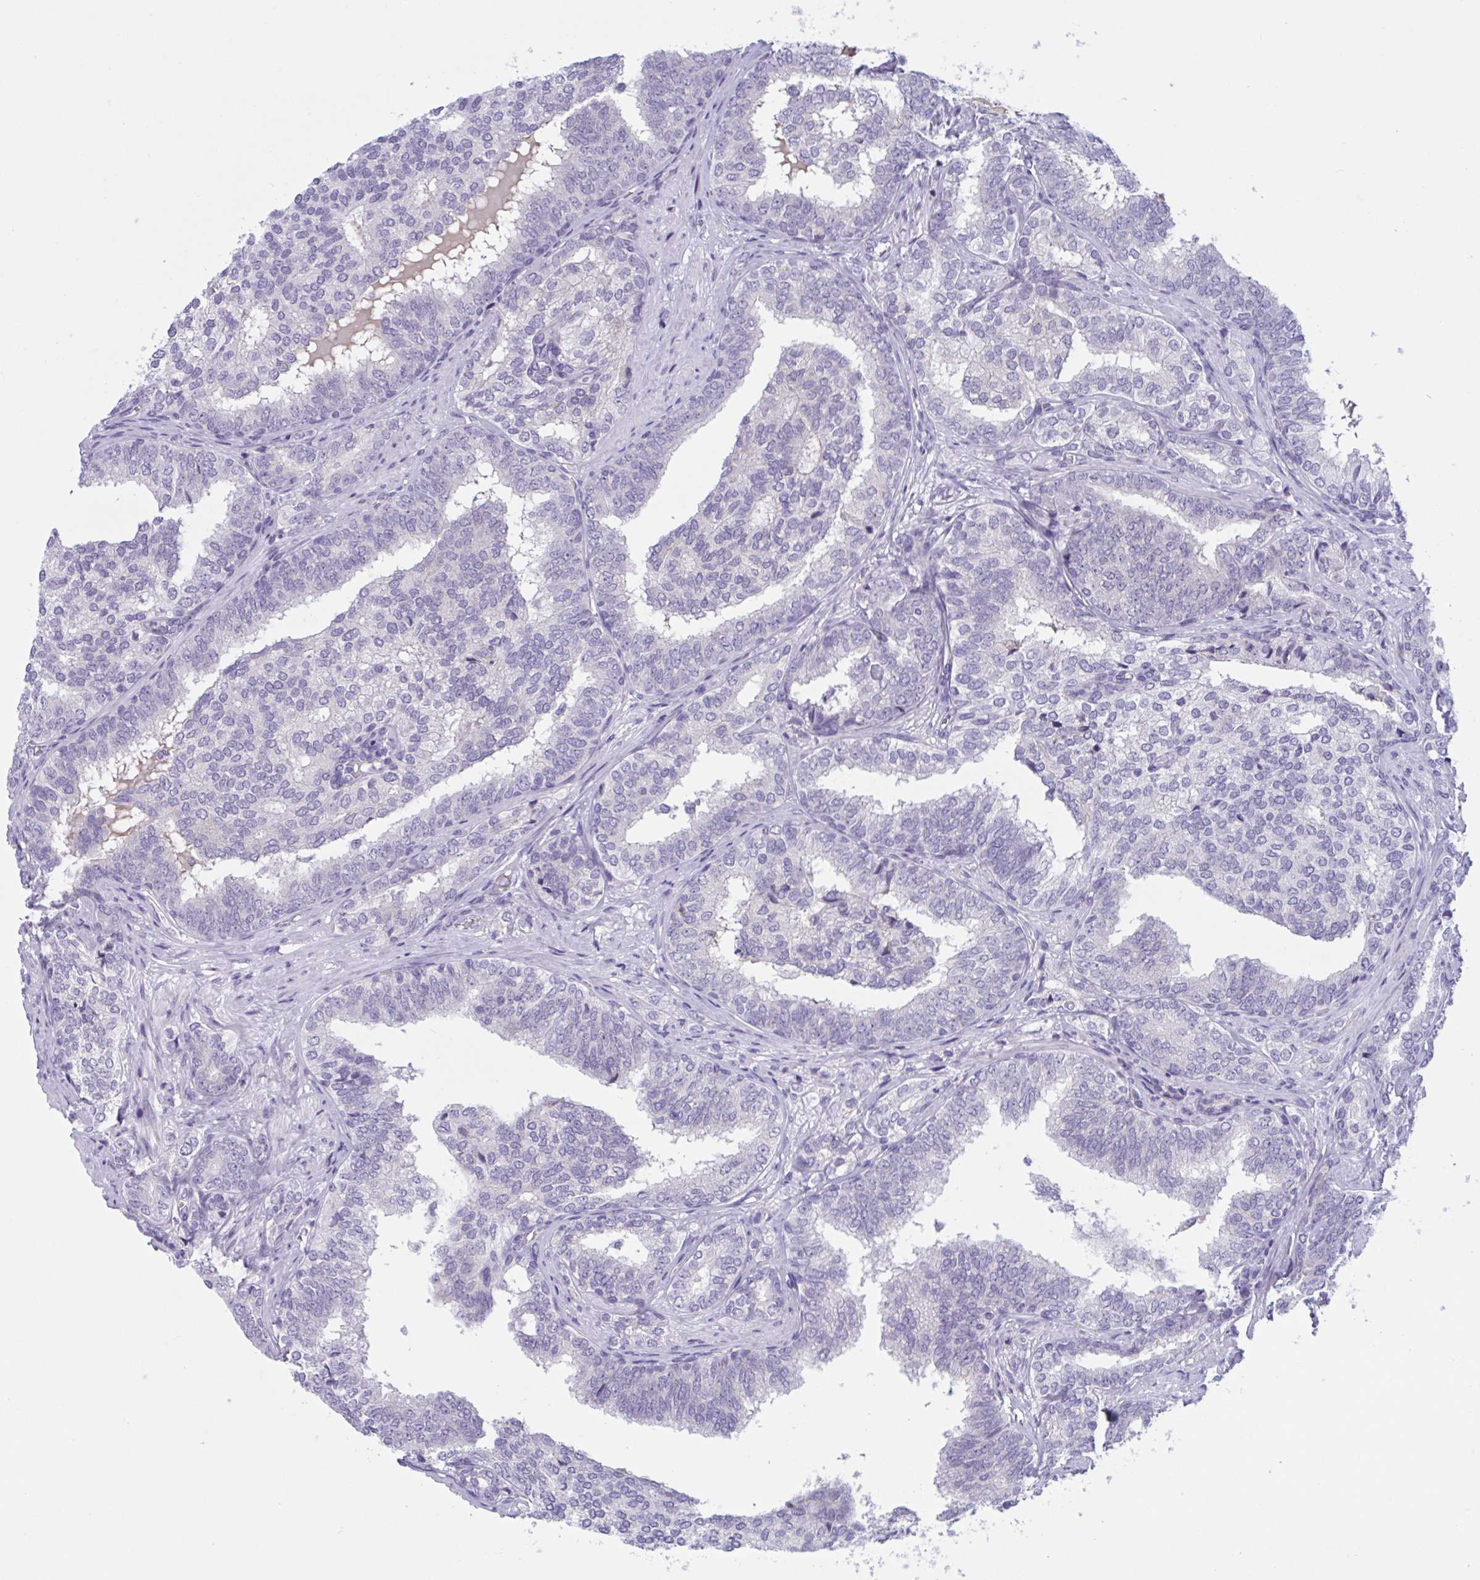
{"staining": {"intensity": "negative", "quantity": "none", "location": "none"}, "tissue": "prostate cancer", "cell_type": "Tumor cells", "image_type": "cancer", "snomed": [{"axis": "morphology", "description": "Adenocarcinoma, High grade"}, {"axis": "topography", "description": "Prostate"}], "caption": "Tumor cells are negative for protein expression in human prostate high-grade adenocarcinoma. (DAB (3,3'-diaminobenzidine) IHC visualized using brightfield microscopy, high magnification).", "gene": "WNT9B", "patient": {"sex": "male", "age": 72}}